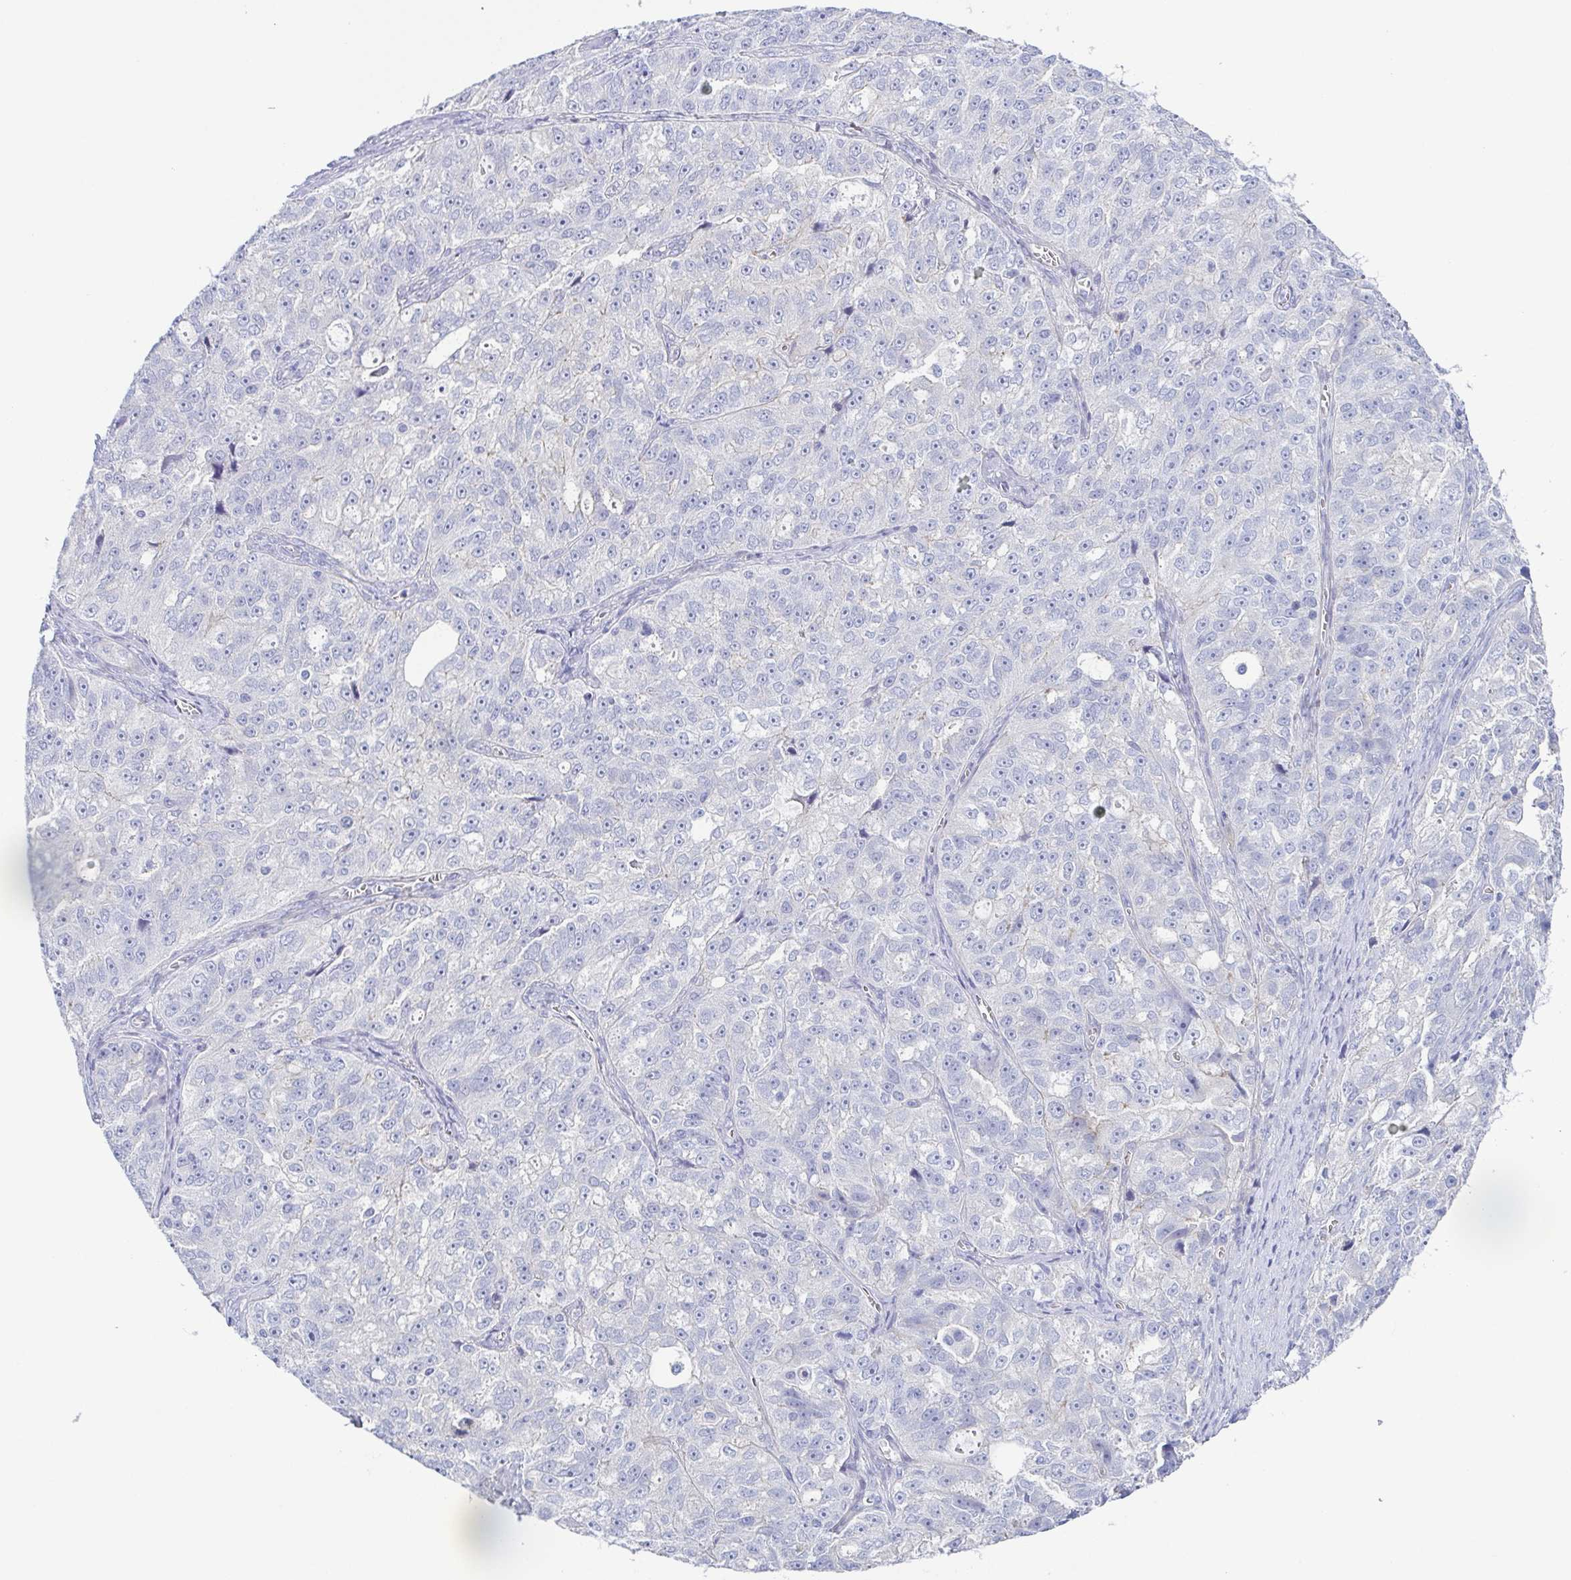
{"staining": {"intensity": "negative", "quantity": "none", "location": "none"}, "tissue": "ovarian cancer", "cell_type": "Tumor cells", "image_type": "cancer", "snomed": [{"axis": "morphology", "description": "Cystadenocarcinoma, serous, NOS"}, {"axis": "topography", "description": "Ovary"}], "caption": "There is no significant staining in tumor cells of serous cystadenocarcinoma (ovarian).", "gene": "DYNC1I1", "patient": {"sex": "female", "age": 51}}